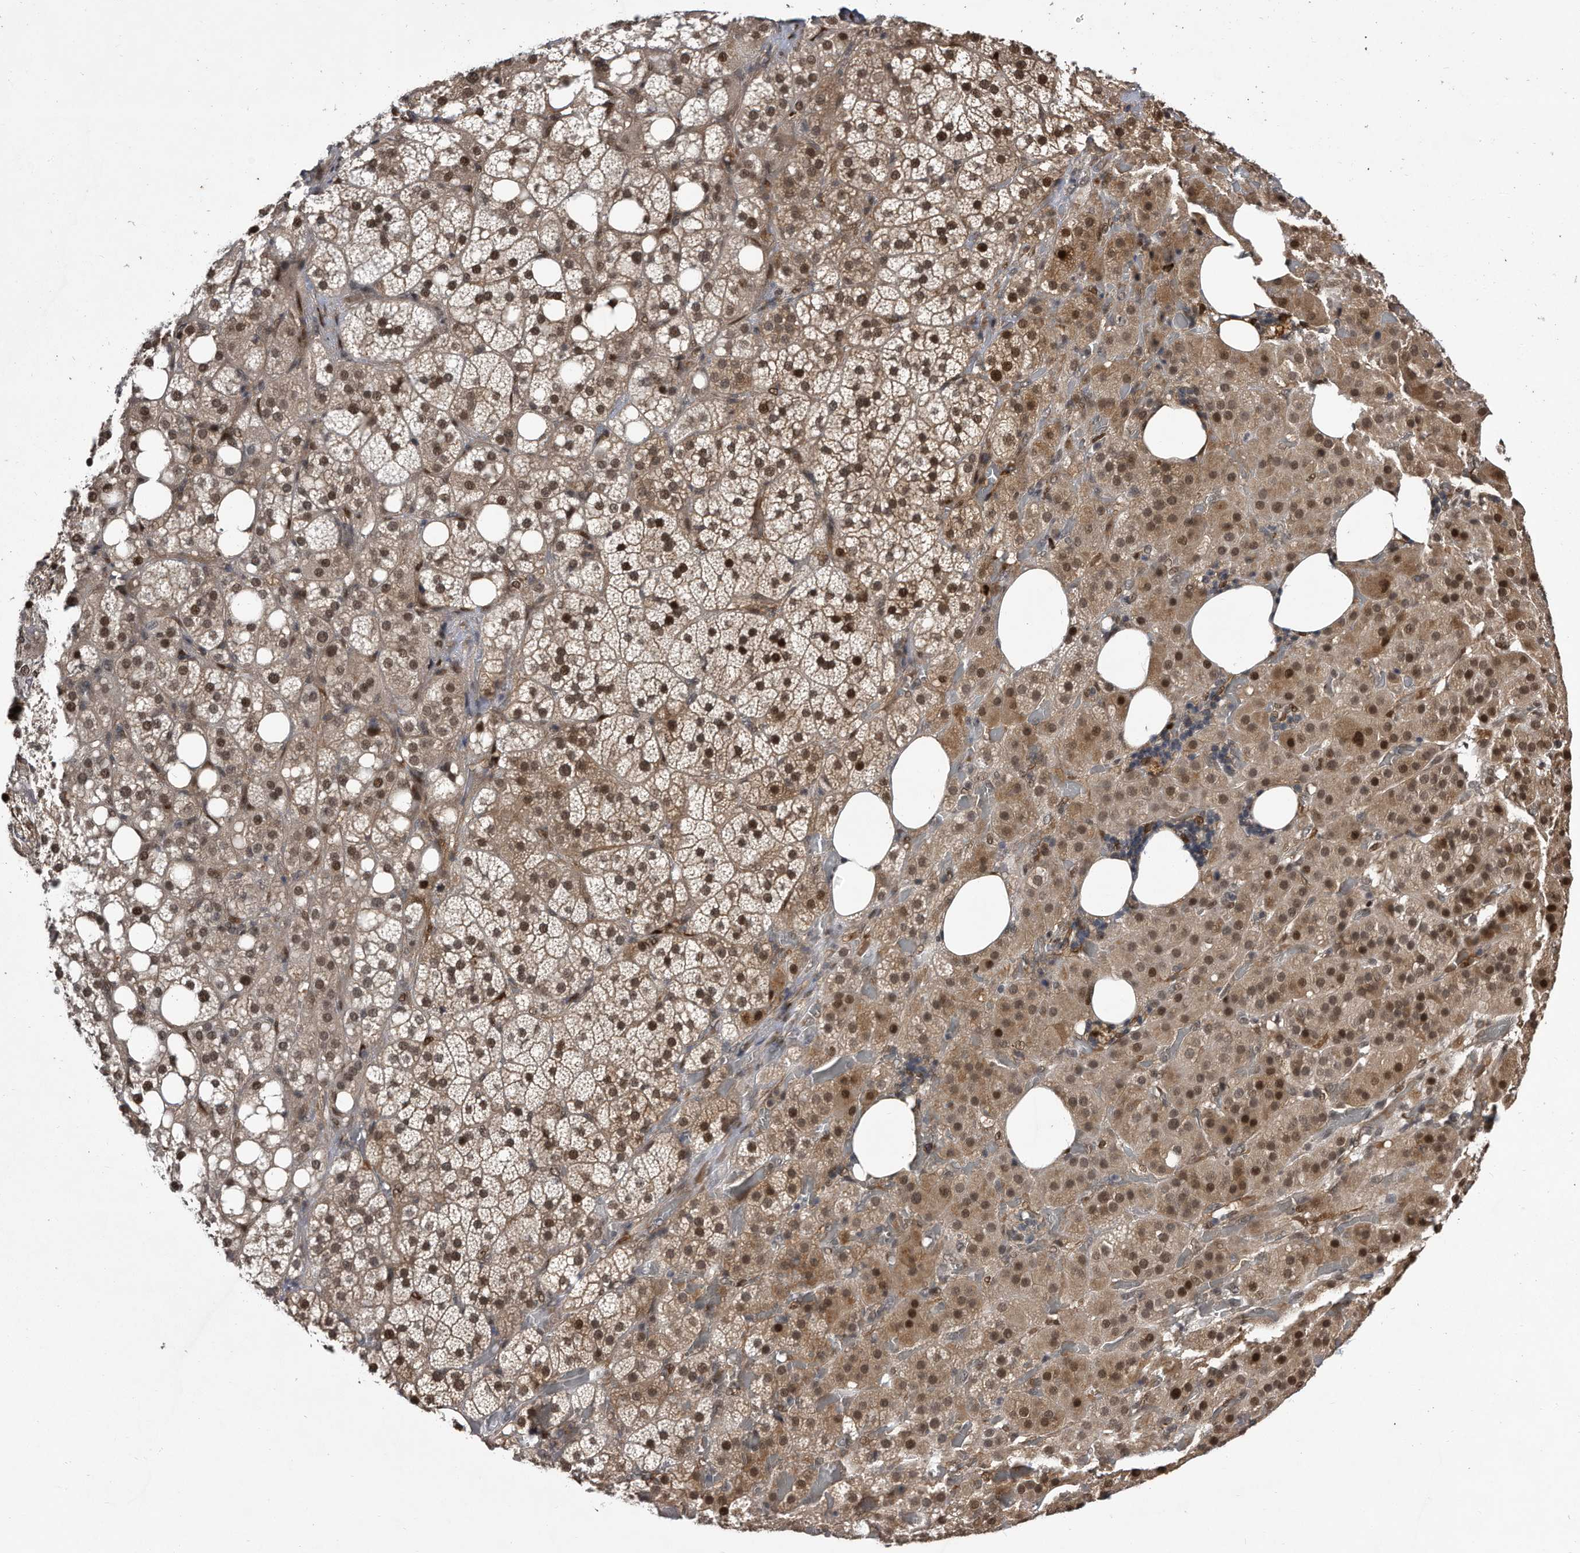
{"staining": {"intensity": "strong", "quantity": ">75%", "location": "cytoplasmic/membranous,nuclear"}, "tissue": "adrenal gland", "cell_type": "Glandular cells", "image_type": "normal", "snomed": [{"axis": "morphology", "description": "Normal tissue, NOS"}, {"axis": "topography", "description": "Adrenal gland"}], "caption": "A histopathology image showing strong cytoplasmic/membranous,nuclear positivity in approximately >75% of glandular cells in unremarkable adrenal gland, as visualized by brown immunohistochemical staining.", "gene": "RAD23B", "patient": {"sex": "female", "age": 59}}